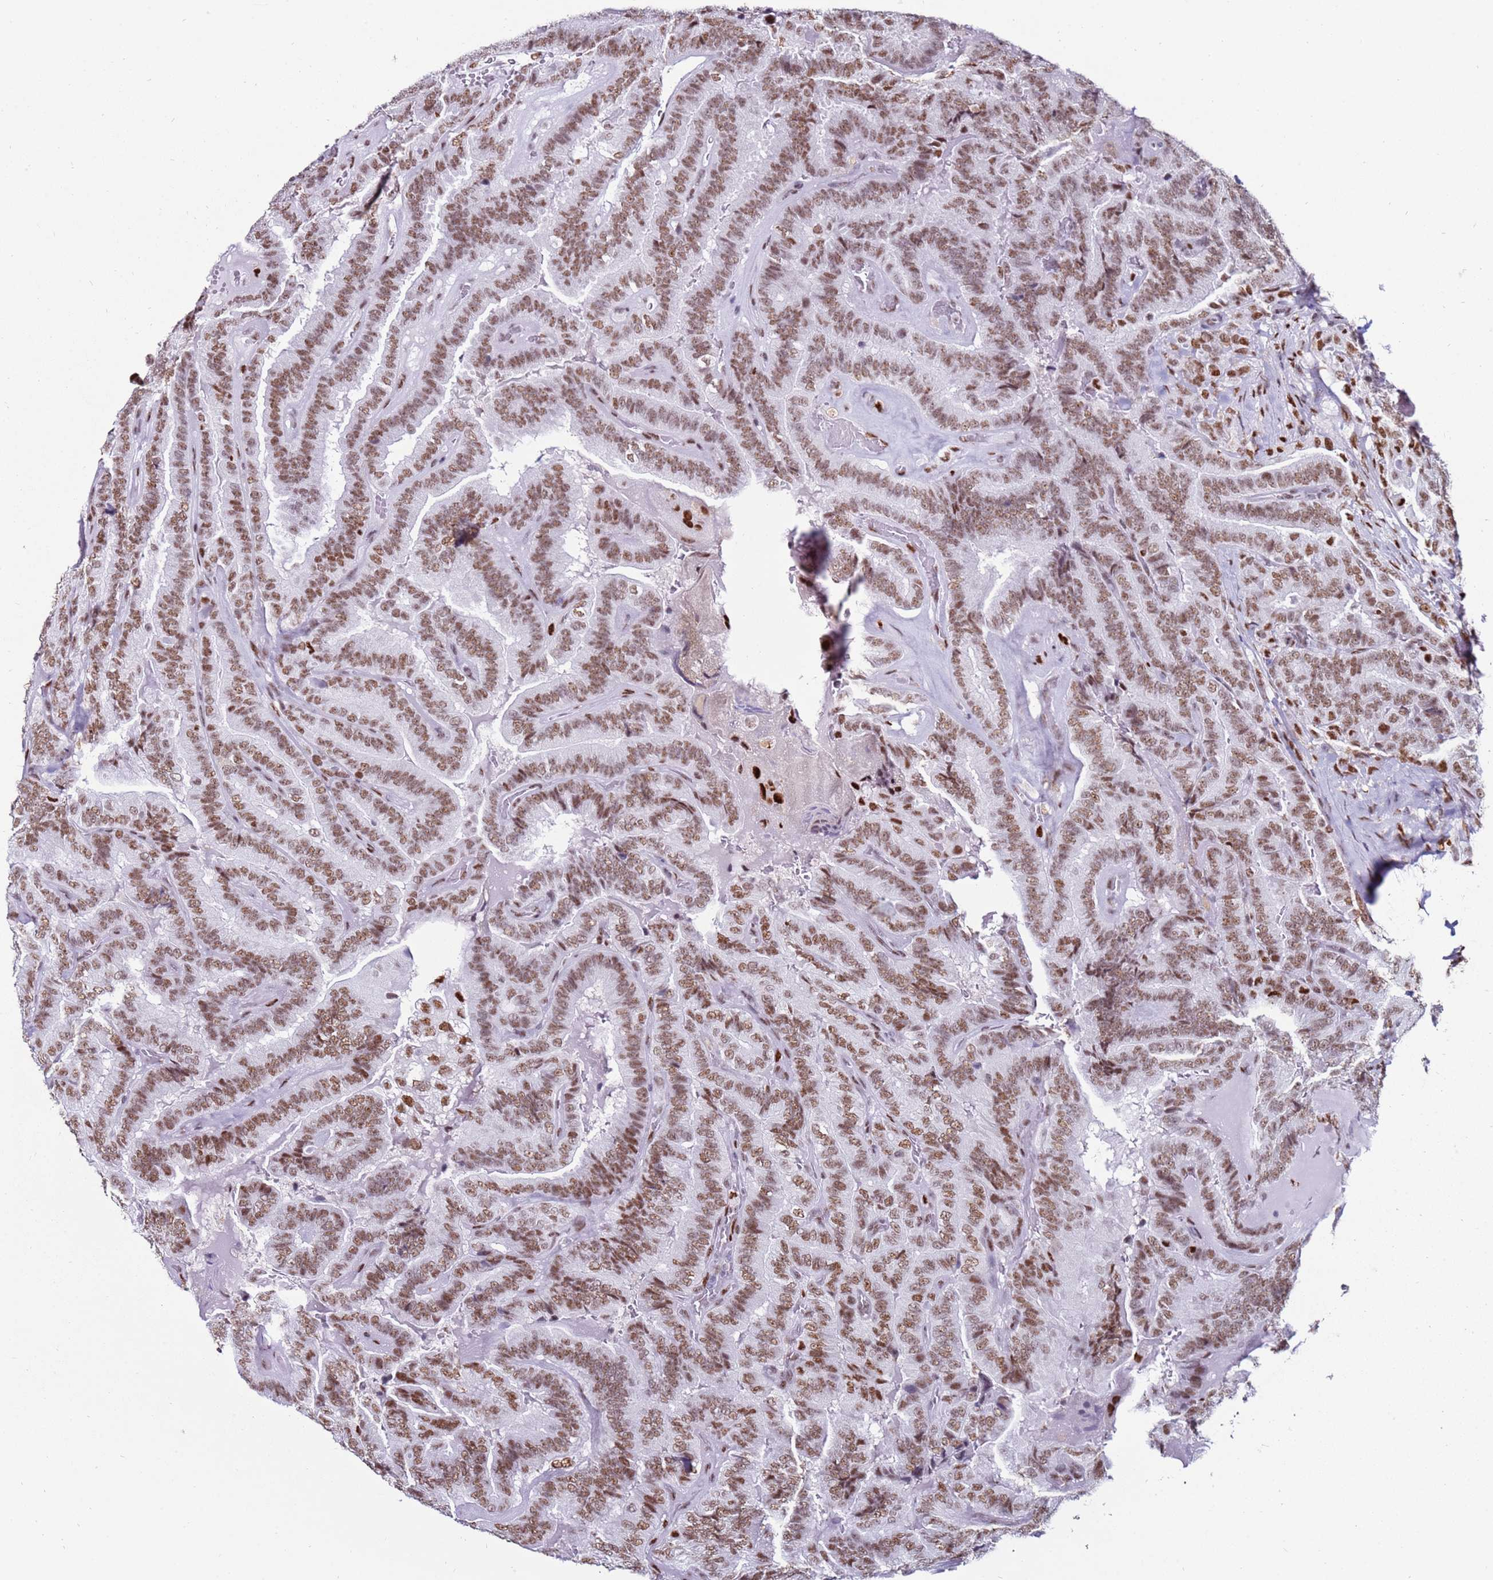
{"staining": {"intensity": "moderate", "quantity": ">75%", "location": "nuclear"}, "tissue": "thyroid cancer", "cell_type": "Tumor cells", "image_type": "cancer", "snomed": [{"axis": "morphology", "description": "Papillary adenocarcinoma, NOS"}, {"axis": "topography", "description": "Thyroid gland"}], "caption": "Immunohistochemistry staining of papillary adenocarcinoma (thyroid), which exhibits medium levels of moderate nuclear staining in about >75% of tumor cells indicating moderate nuclear protein expression. The staining was performed using DAB (brown) for protein detection and nuclei were counterstained in hematoxylin (blue).", "gene": "KPNA4", "patient": {"sex": "male", "age": 61}}